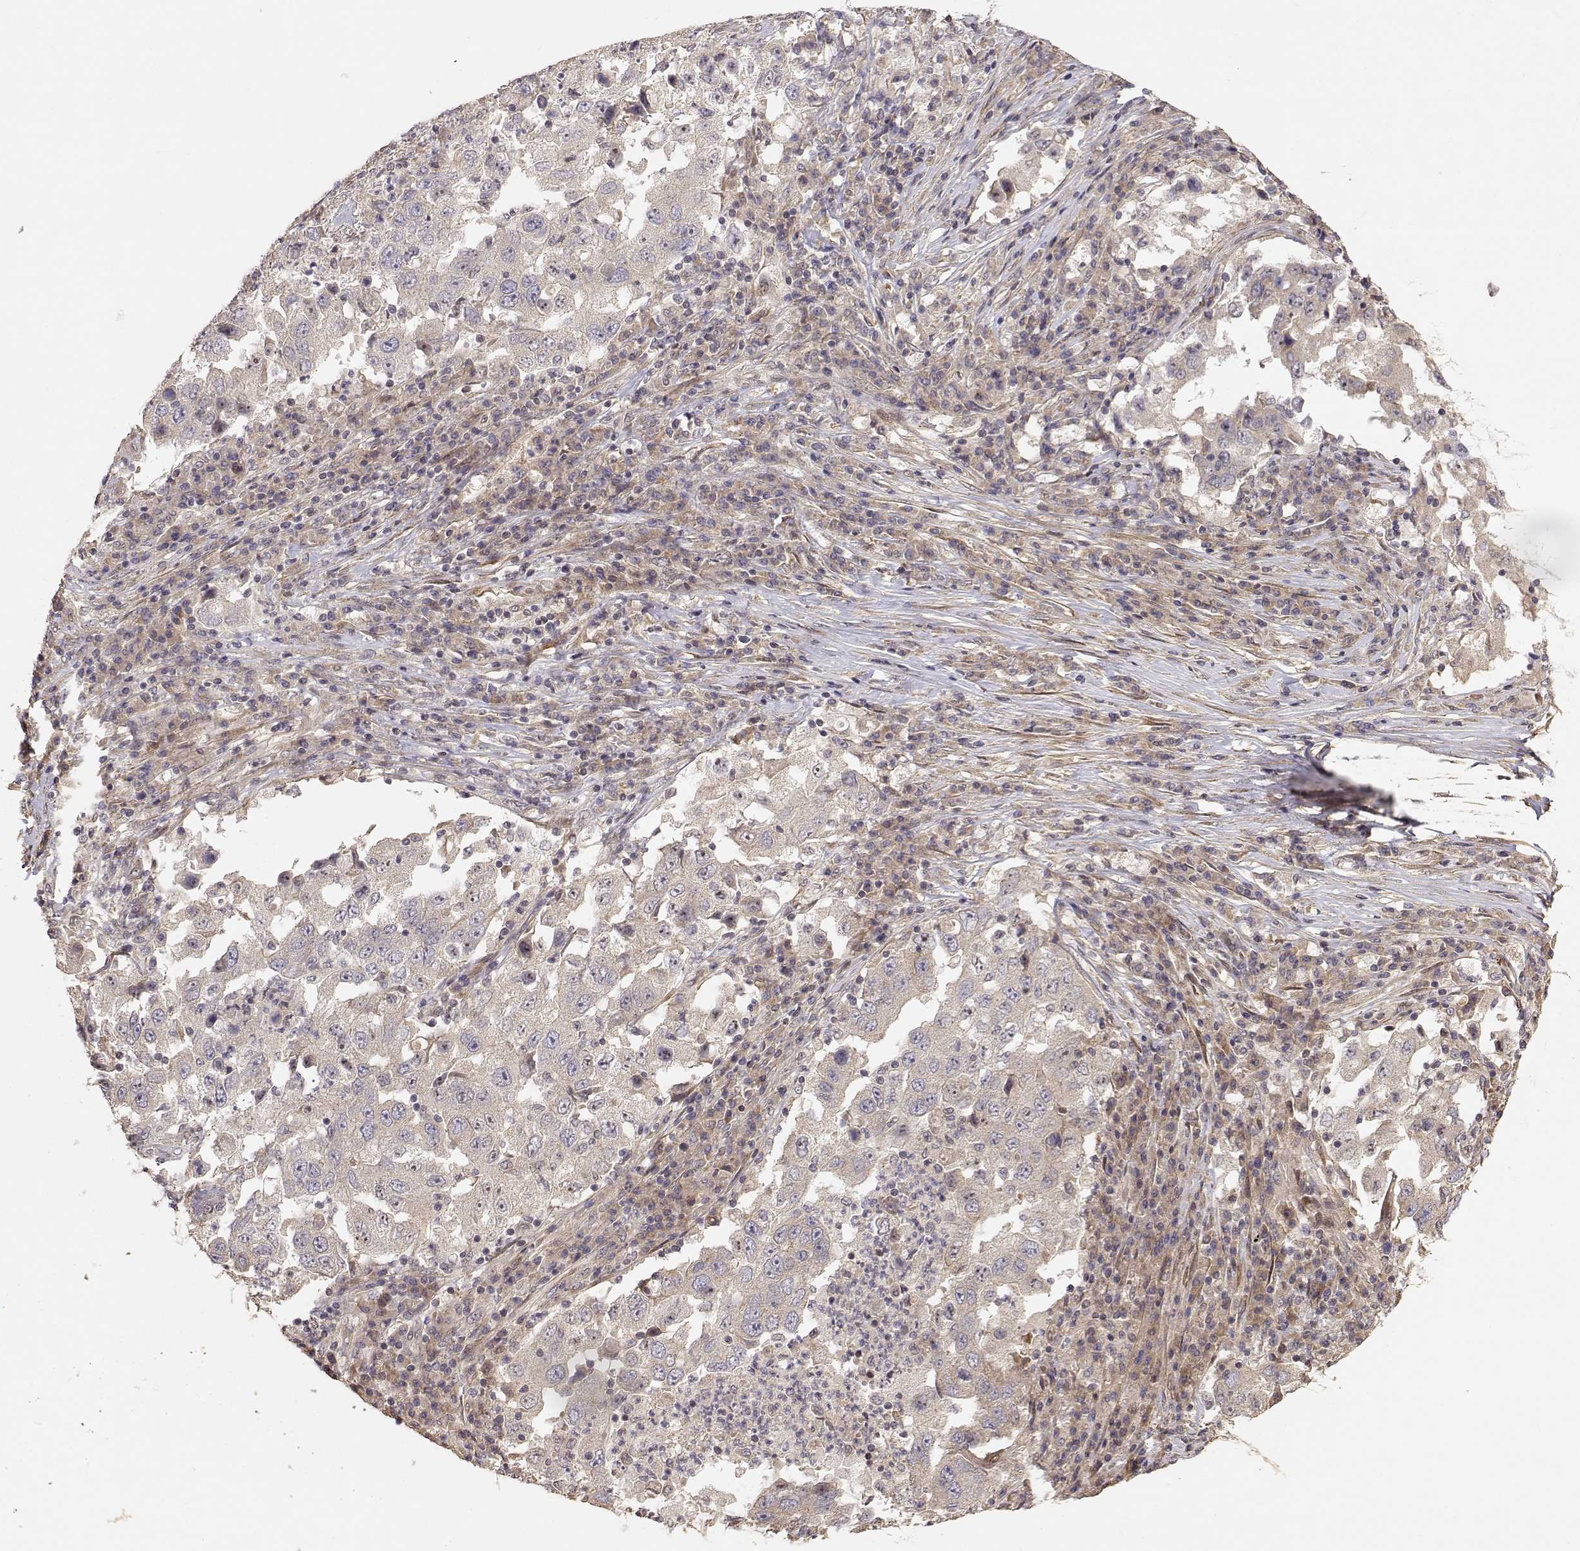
{"staining": {"intensity": "weak", "quantity": ">75%", "location": "cytoplasmic/membranous"}, "tissue": "lung cancer", "cell_type": "Tumor cells", "image_type": "cancer", "snomed": [{"axis": "morphology", "description": "Adenocarcinoma, NOS"}, {"axis": "topography", "description": "Lung"}], "caption": "Immunohistochemistry image of human lung adenocarcinoma stained for a protein (brown), which exhibits low levels of weak cytoplasmic/membranous positivity in approximately >75% of tumor cells.", "gene": "PICK1", "patient": {"sex": "male", "age": 73}}